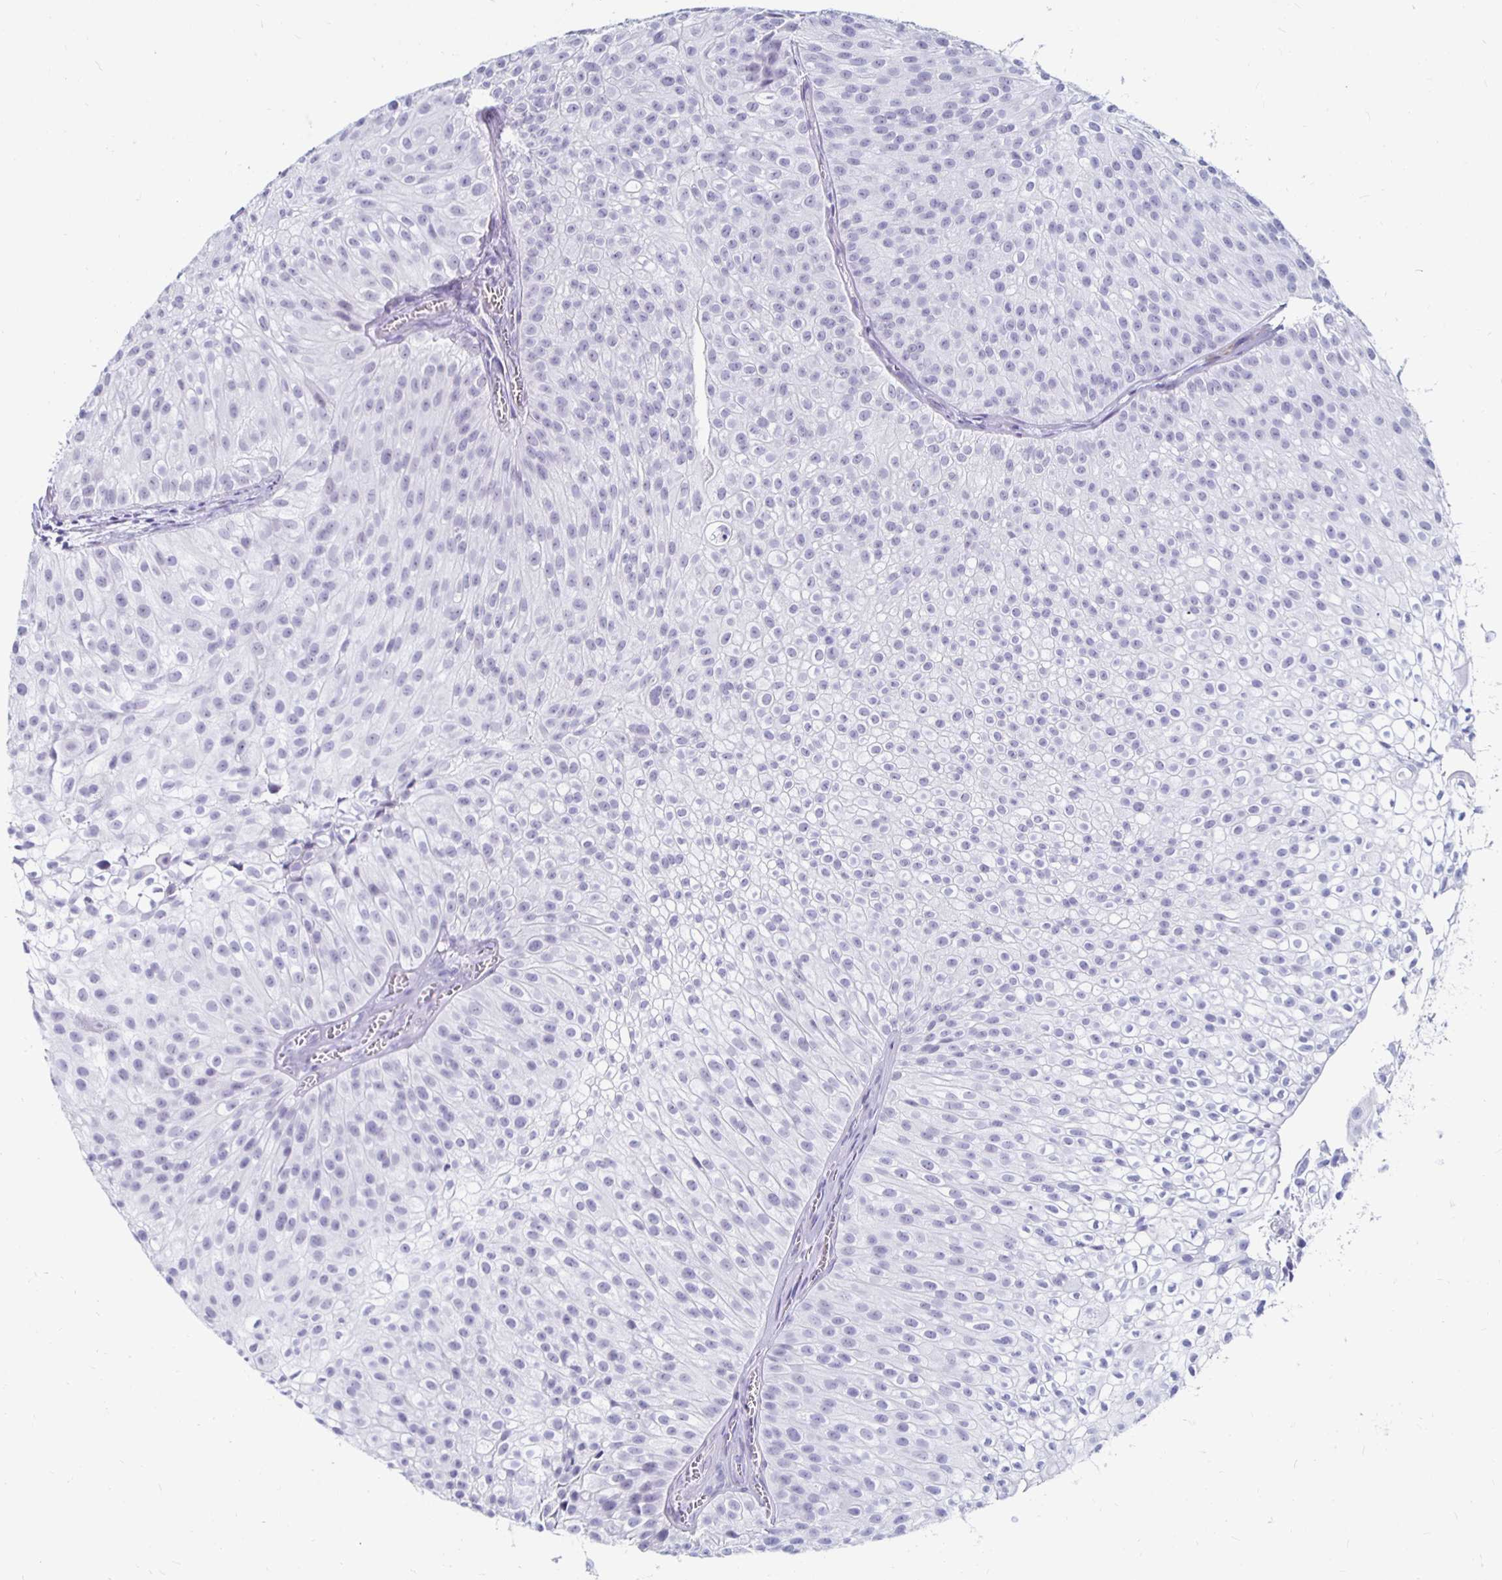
{"staining": {"intensity": "negative", "quantity": "none", "location": "none"}, "tissue": "urothelial cancer", "cell_type": "Tumor cells", "image_type": "cancer", "snomed": [{"axis": "morphology", "description": "Urothelial carcinoma, Low grade"}, {"axis": "topography", "description": "Urinary bladder"}], "caption": "This is an immunohistochemistry (IHC) micrograph of human low-grade urothelial carcinoma. There is no positivity in tumor cells.", "gene": "KCNQ2", "patient": {"sex": "male", "age": 70}}